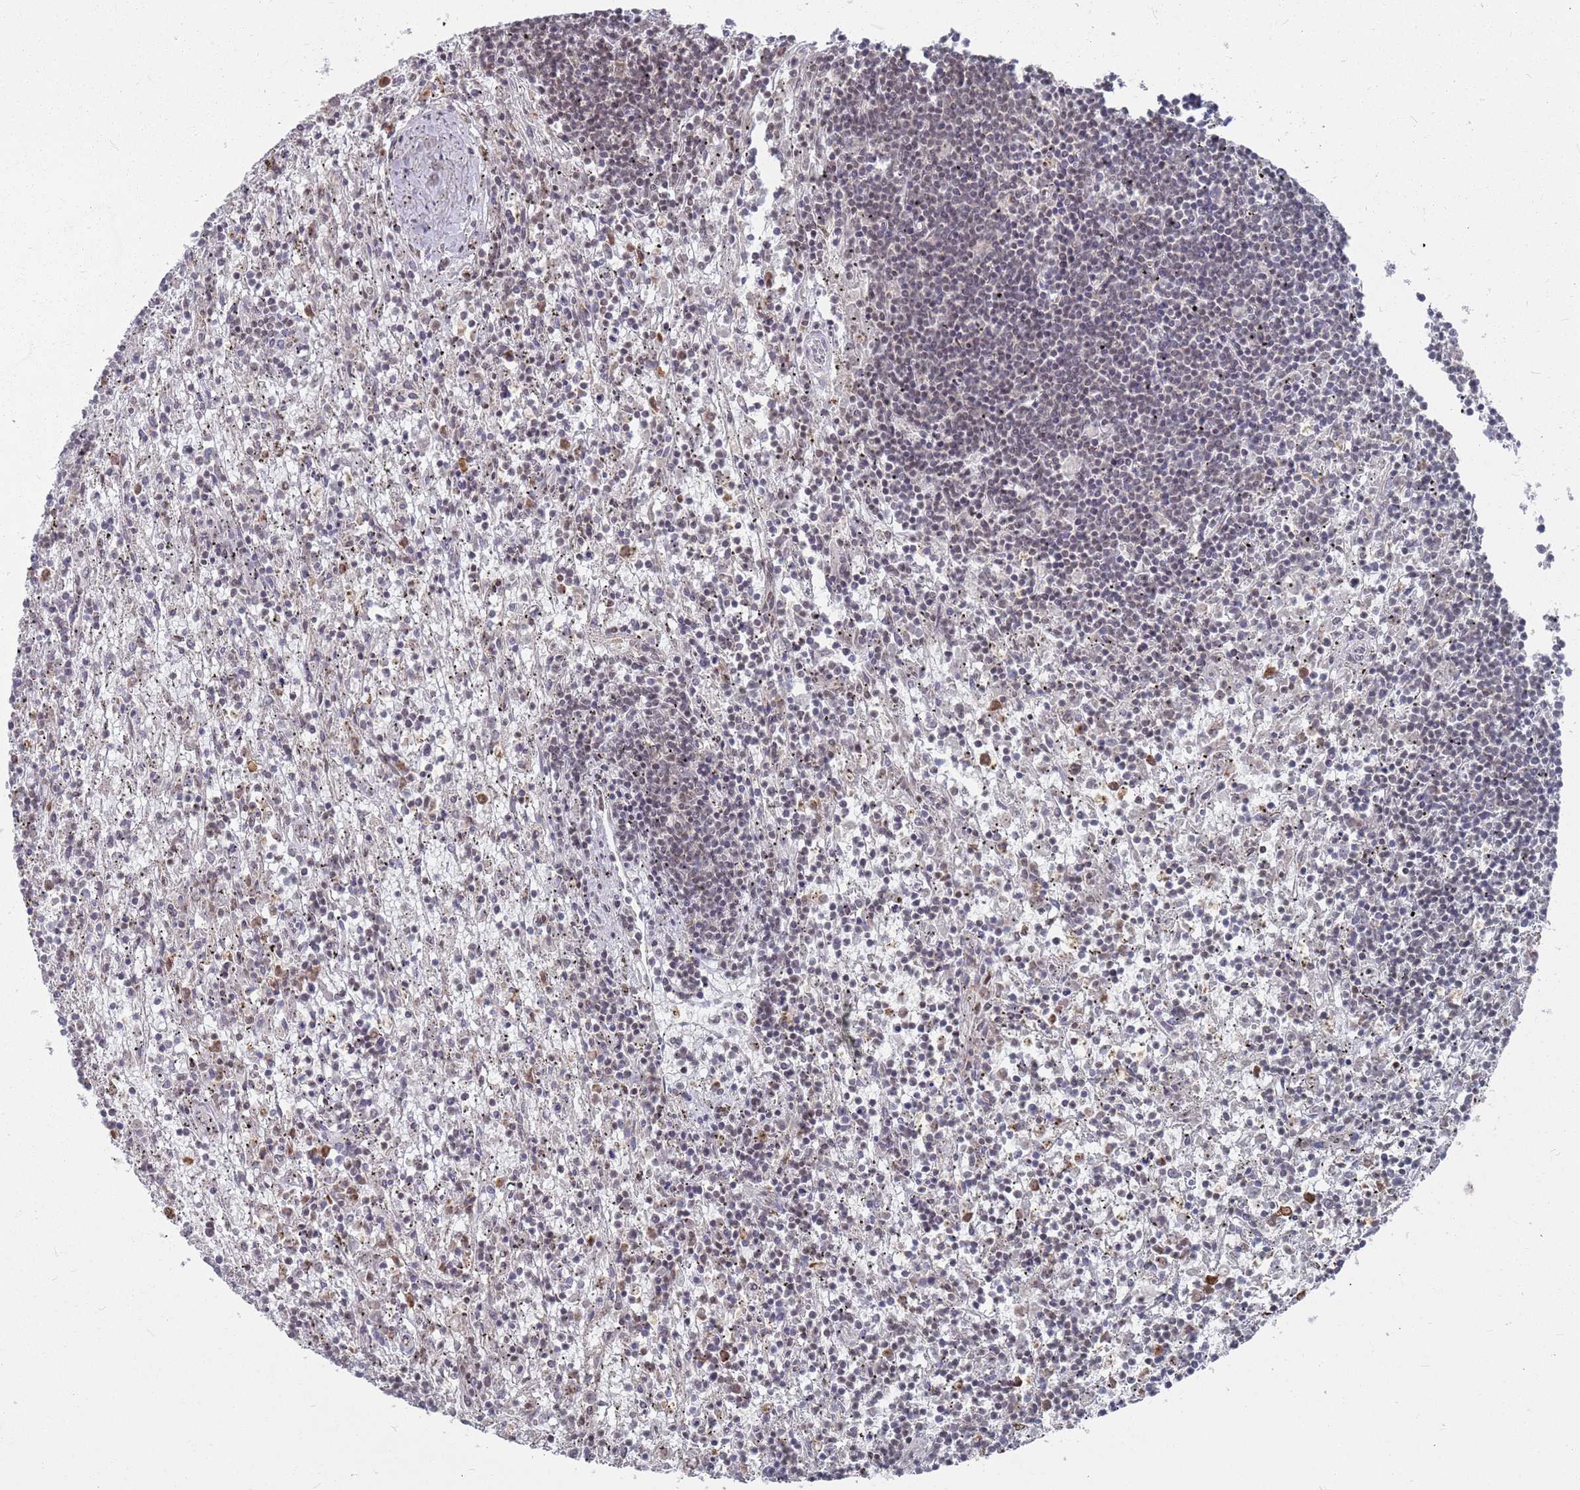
{"staining": {"intensity": "negative", "quantity": "none", "location": "none"}, "tissue": "lymphoma", "cell_type": "Tumor cells", "image_type": "cancer", "snomed": [{"axis": "morphology", "description": "Malignant lymphoma, non-Hodgkin's type, Low grade"}, {"axis": "topography", "description": "Spleen"}], "caption": "A high-resolution micrograph shows immunohistochemistry (IHC) staining of malignant lymphoma, non-Hodgkin's type (low-grade), which shows no significant expression in tumor cells.", "gene": "FMO4", "patient": {"sex": "male", "age": 76}}